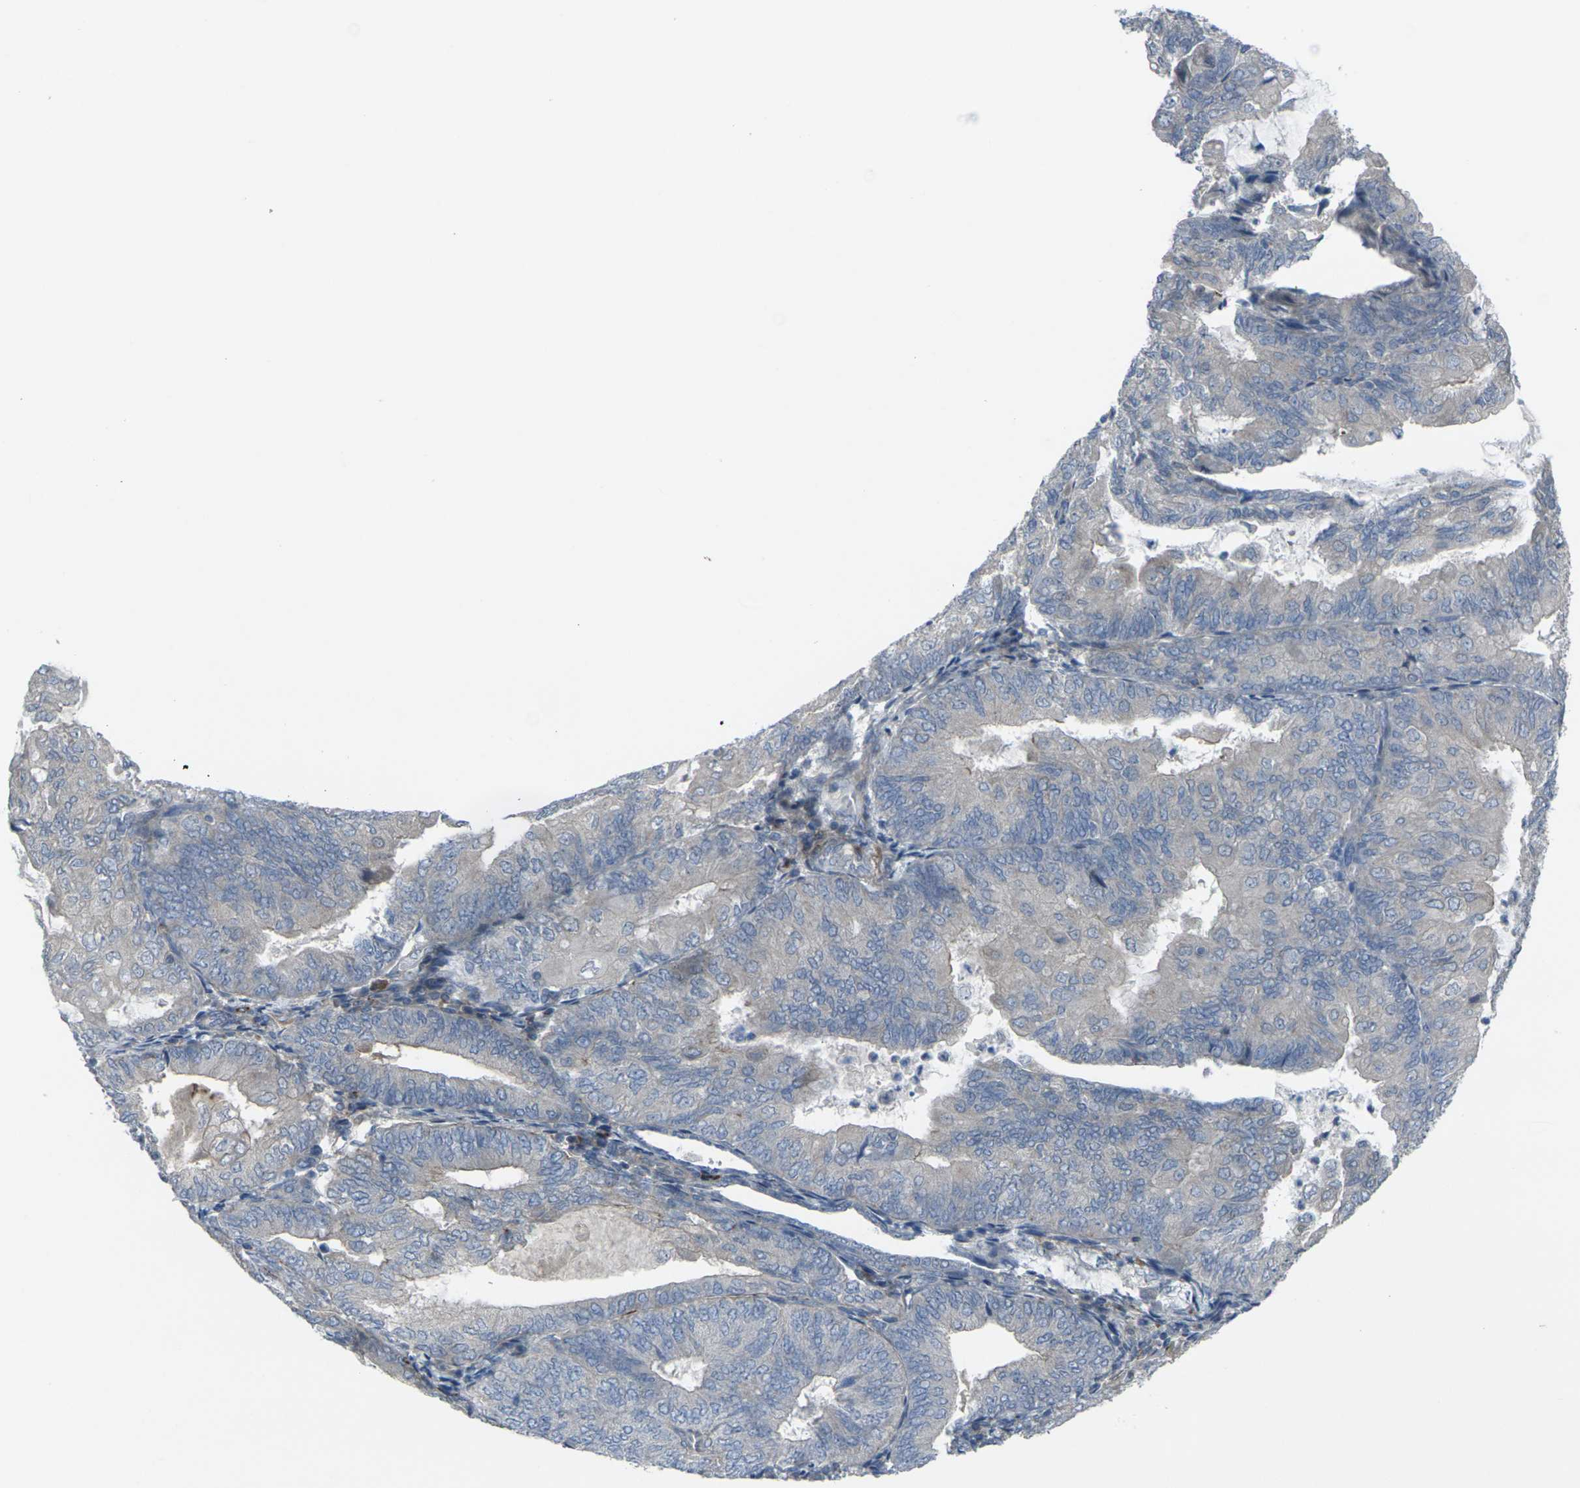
{"staining": {"intensity": "negative", "quantity": "none", "location": "none"}, "tissue": "endometrial cancer", "cell_type": "Tumor cells", "image_type": "cancer", "snomed": [{"axis": "morphology", "description": "Adenocarcinoma, NOS"}, {"axis": "topography", "description": "Endometrium"}], "caption": "A histopathology image of human endometrial adenocarcinoma is negative for staining in tumor cells.", "gene": "CCR10", "patient": {"sex": "female", "age": 81}}